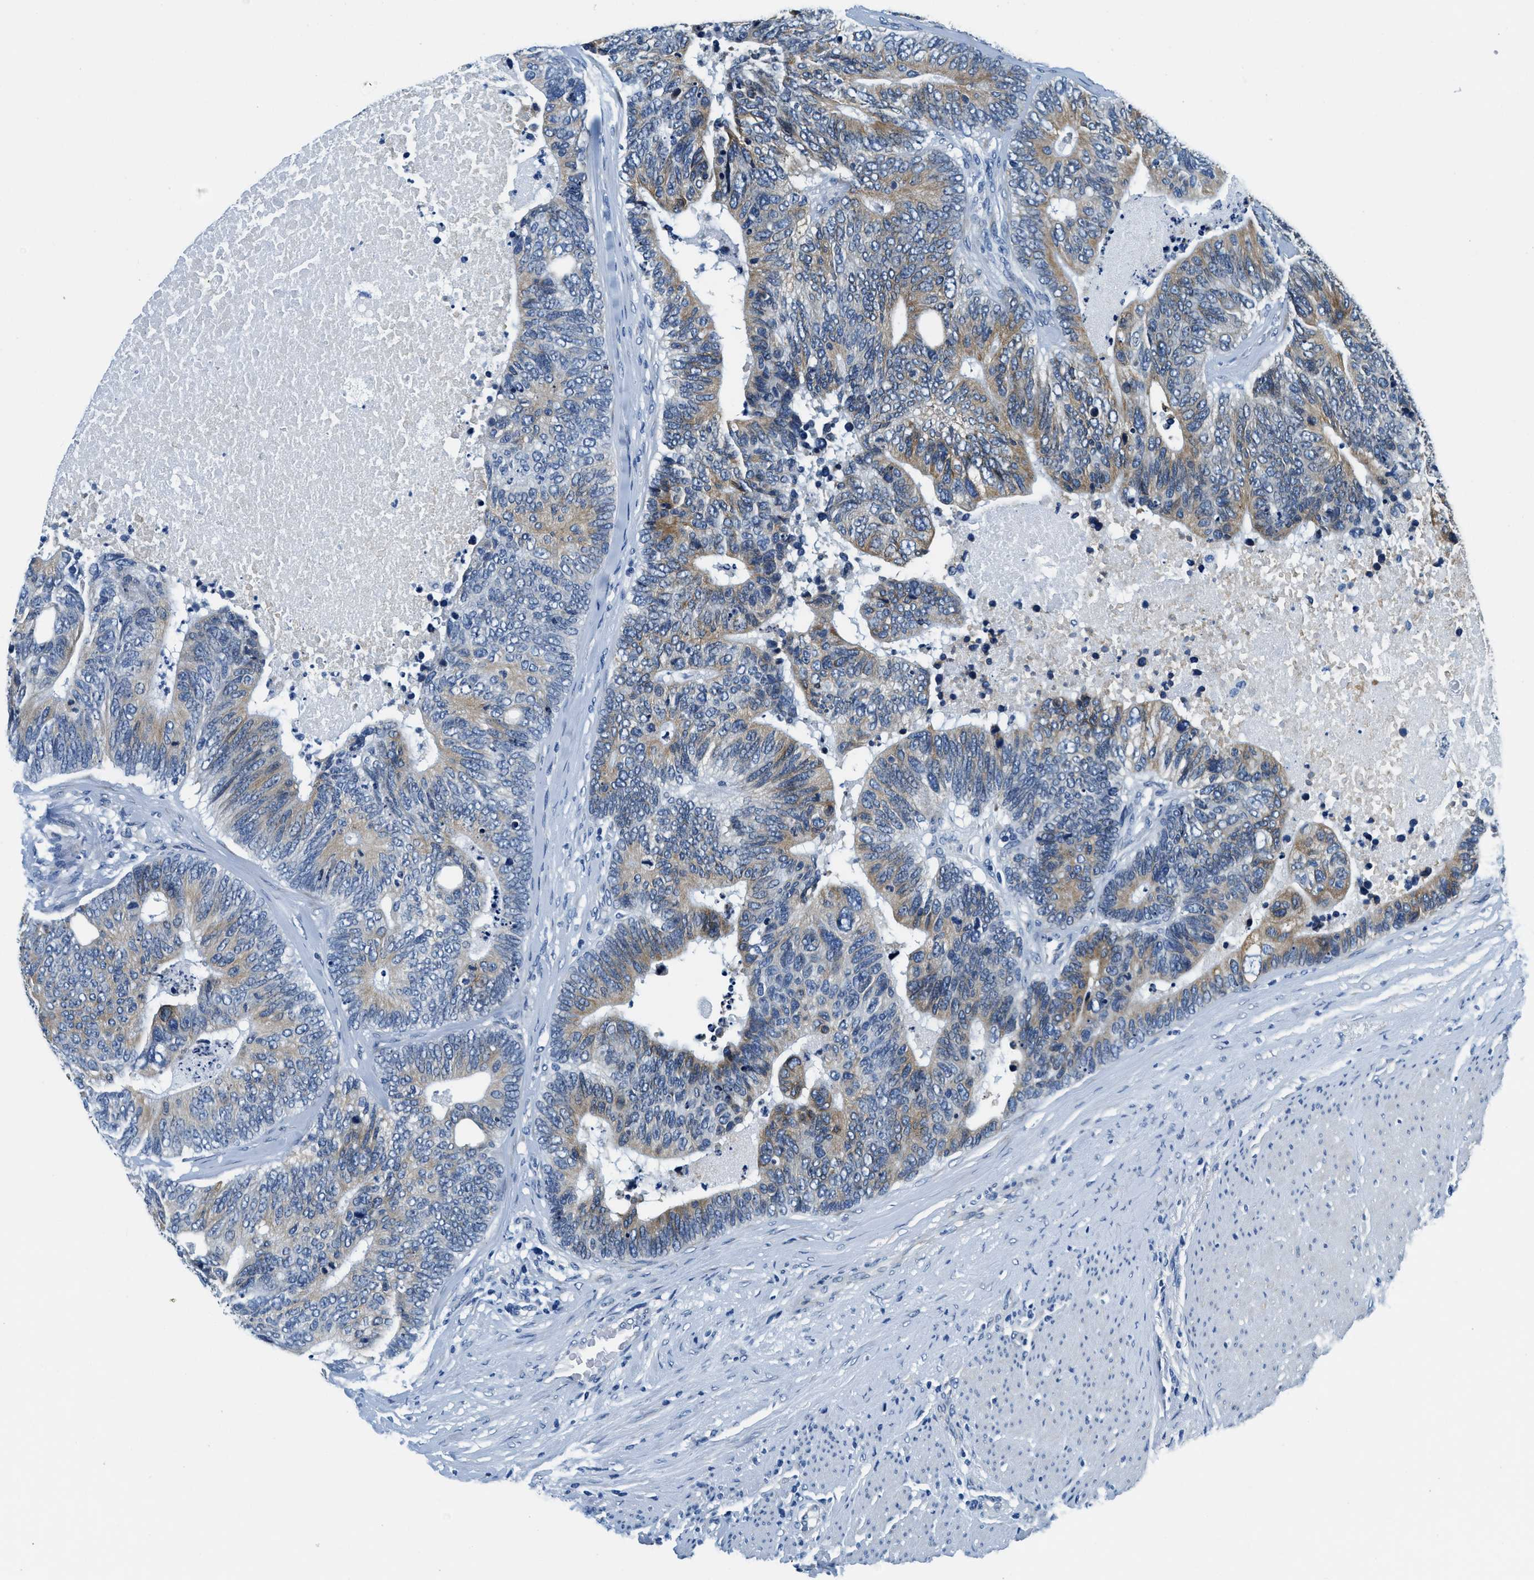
{"staining": {"intensity": "moderate", "quantity": ">75%", "location": "cytoplasmic/membranous"}, "tissue": "colorectal cancer", "cell_type": "Tumor cells", "image_type": "cancer", "snomed": [{"axis": "morphology", "description": "Adenocarcinoma, NOS"}, {"axis": "topography", "description": "Colon"}], "caption": "Tumor cells show moderate cytoplasmic/membranous staining in about >75% of cells in adenocarcinoma (colorectal).", "gene": "UBAC2", "patient": {"sex": "female", "age": 67}}